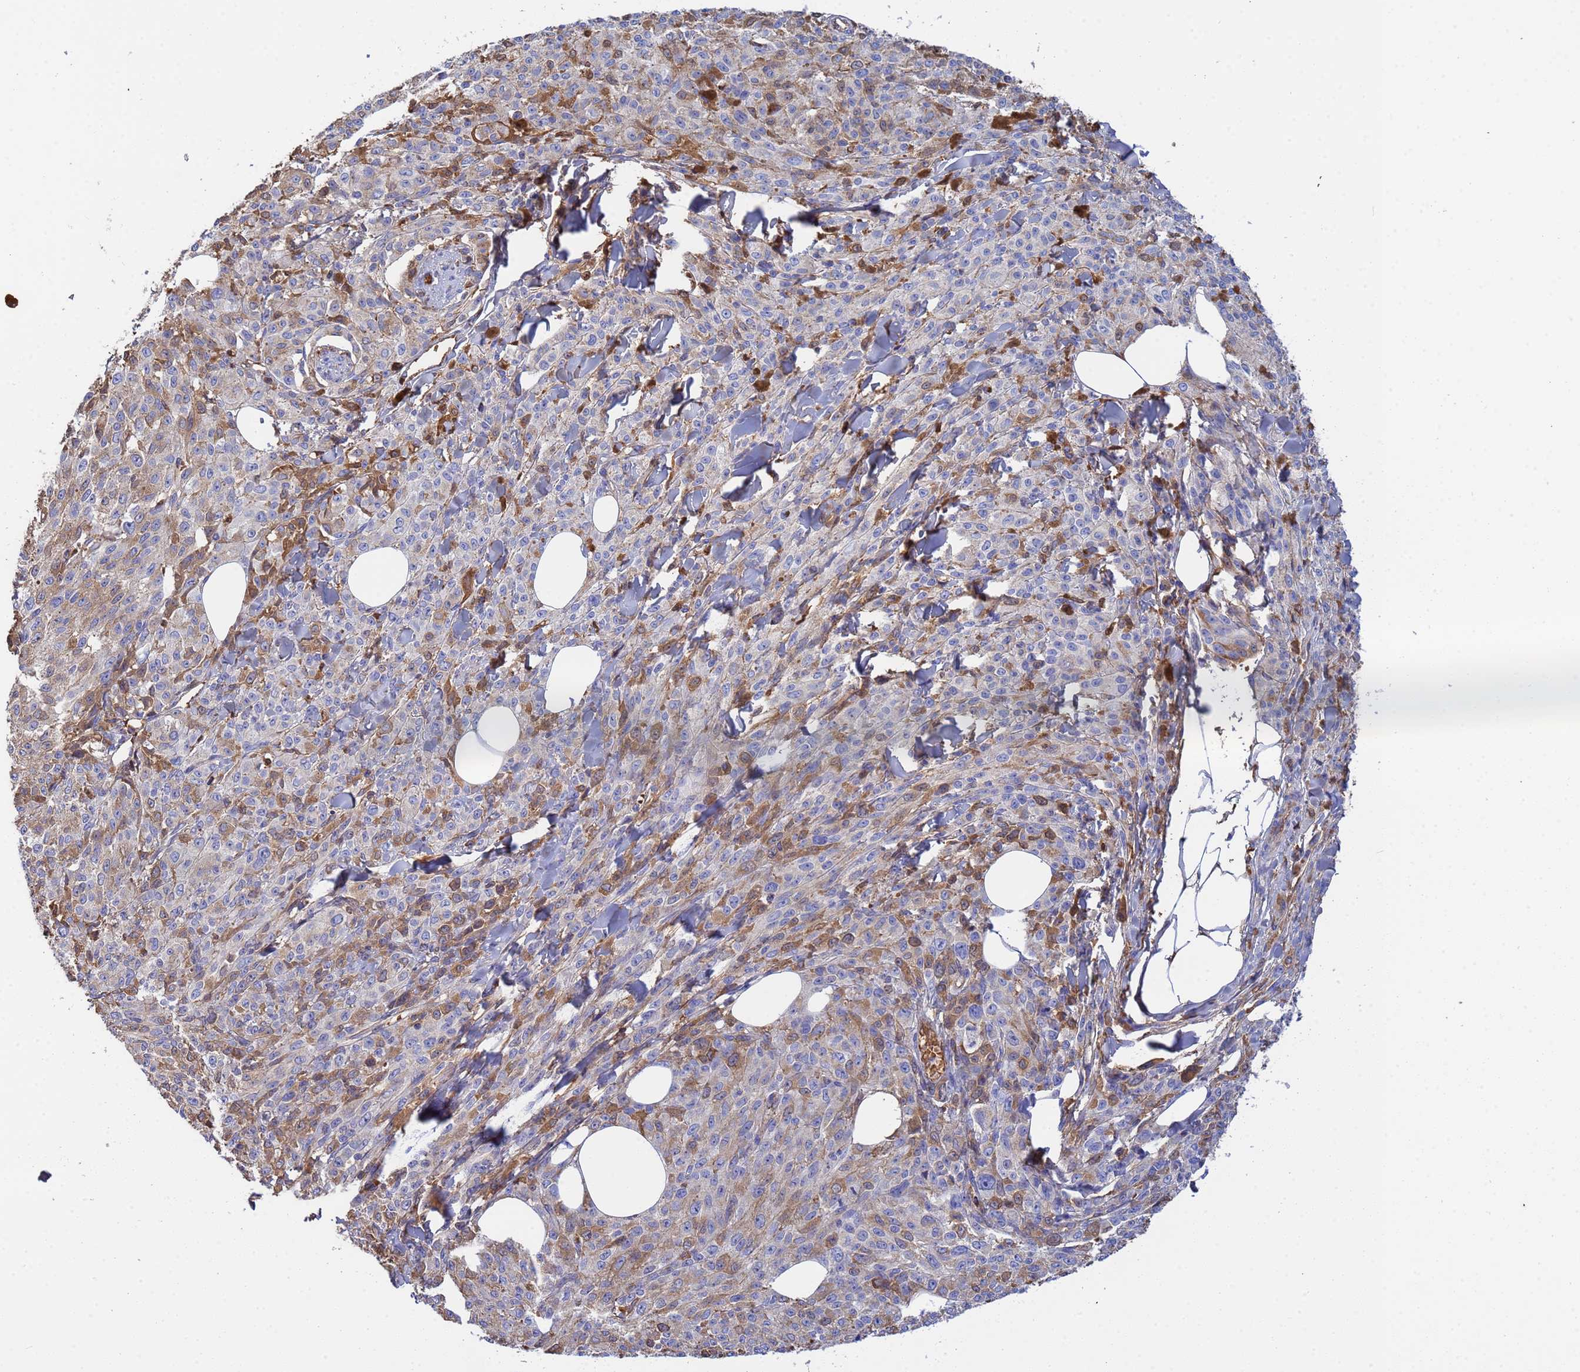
{"staining": {"intensity": "weak", "quantity": "25%-75%", "location": "cytoplasmic/membranous"}, "tissue": "melanoma", "cell_type": "Tumor cells", "image_type": "cancer", "snomed": [{"axis": "morphology", "description": "Malignant melanoma, NOS"}, {"axis": "topography", "description": "Skin"}], "caption": "Human malignant melanoma stained with a brown dye reveals weak cytoplasmic/membranous positive staining in about 25%-75% of tumor cells.", "gene": "GLUD1", "patient": {"sex": "female", "age": 52}}